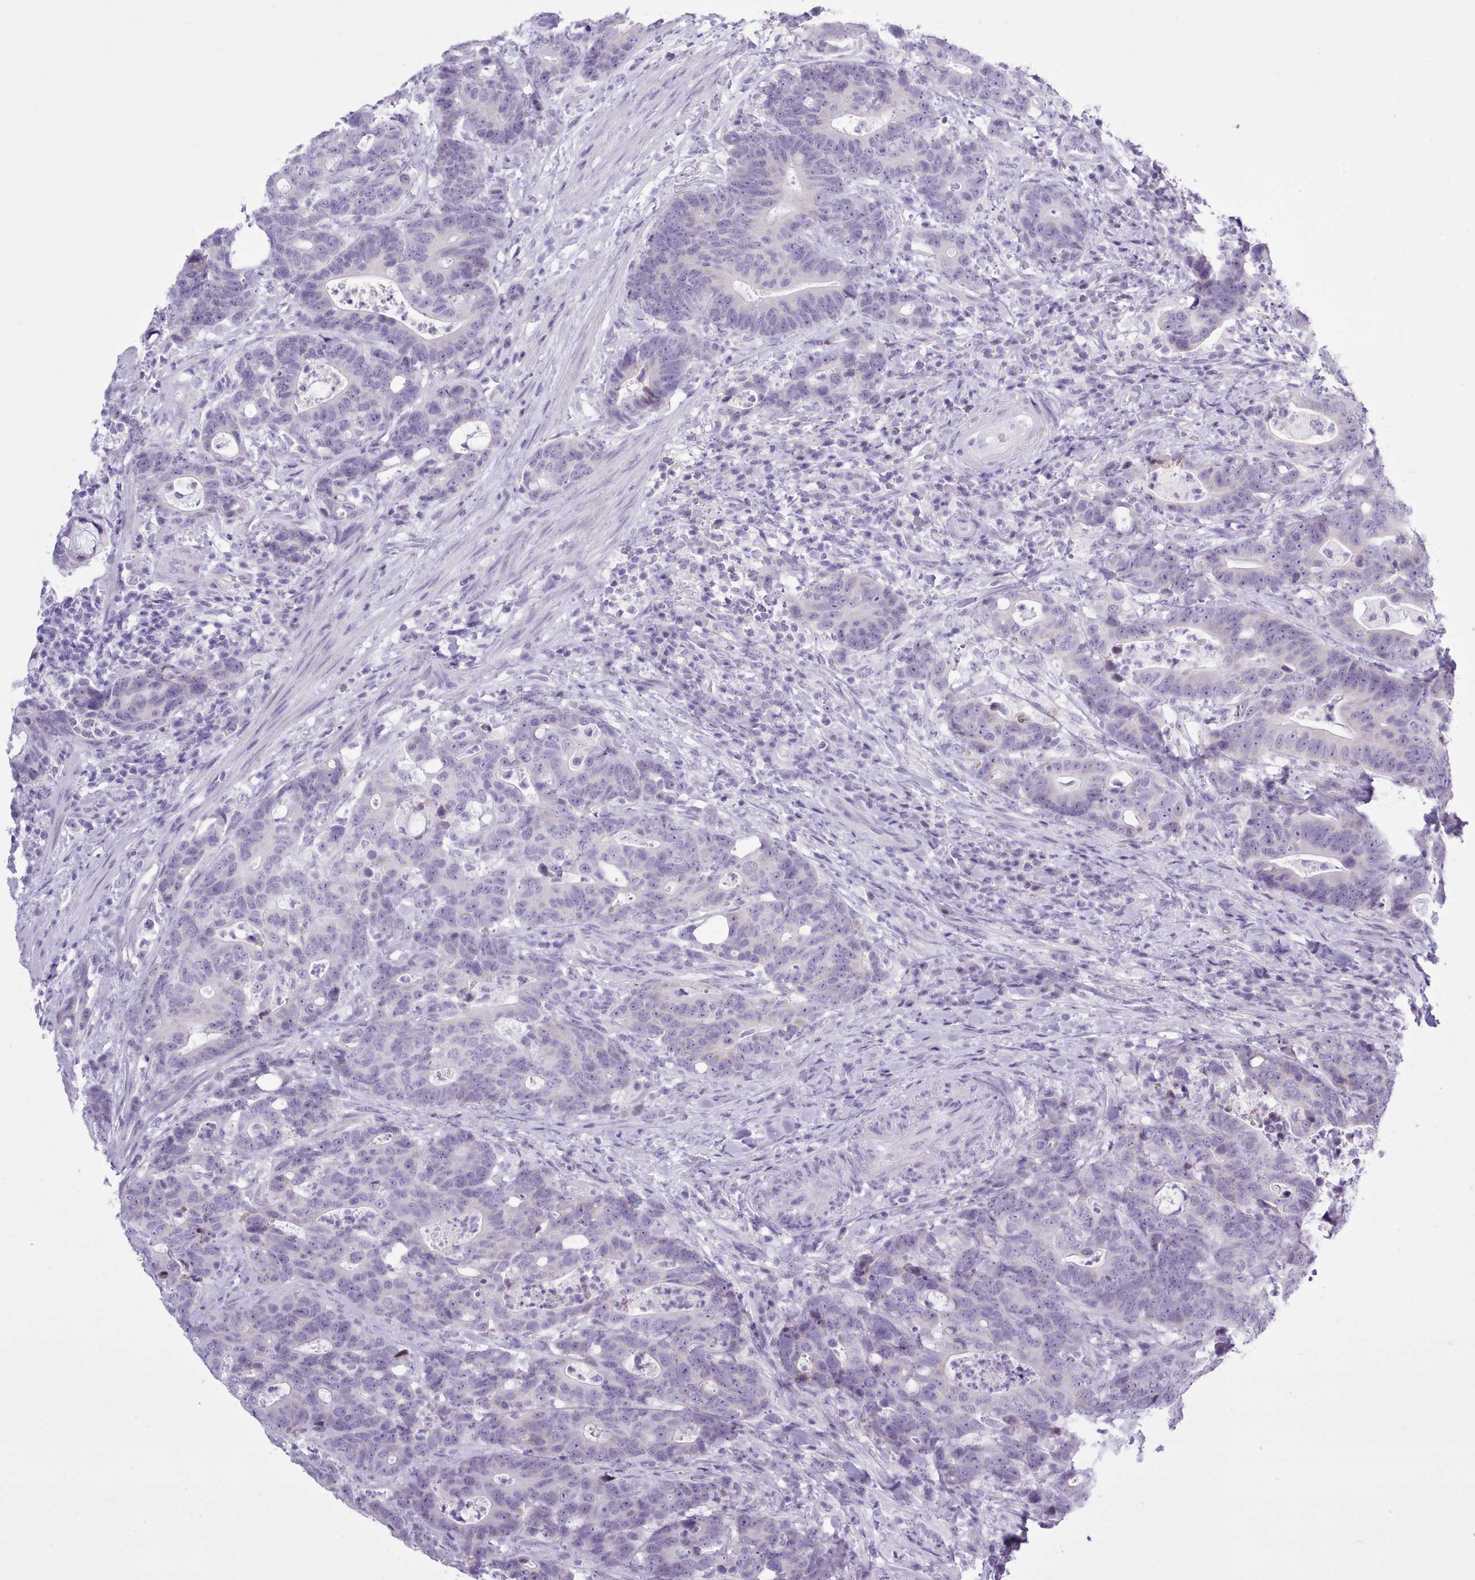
{"staining": {"intensity": "negative", "quantity": "none", "location": "none"}, "tissue": "colorectal cancer", "cell_type": "Tumor cells", "image_type": "cancer", "snomed": [{"axis": "morphology", "description": "Adenocarcinoma, NOS"}, {"axis": "topography", "description": "Colon"}], "caption": "Immunohistochemistry photomicrograph of neoplastic tissue: colorectal cancer (adenocarcinoma) stained with DAB displays no significant protein staining in tumor cells.", "gene": "FBXO48", "patient": {"sex": "female", "age": 82}}